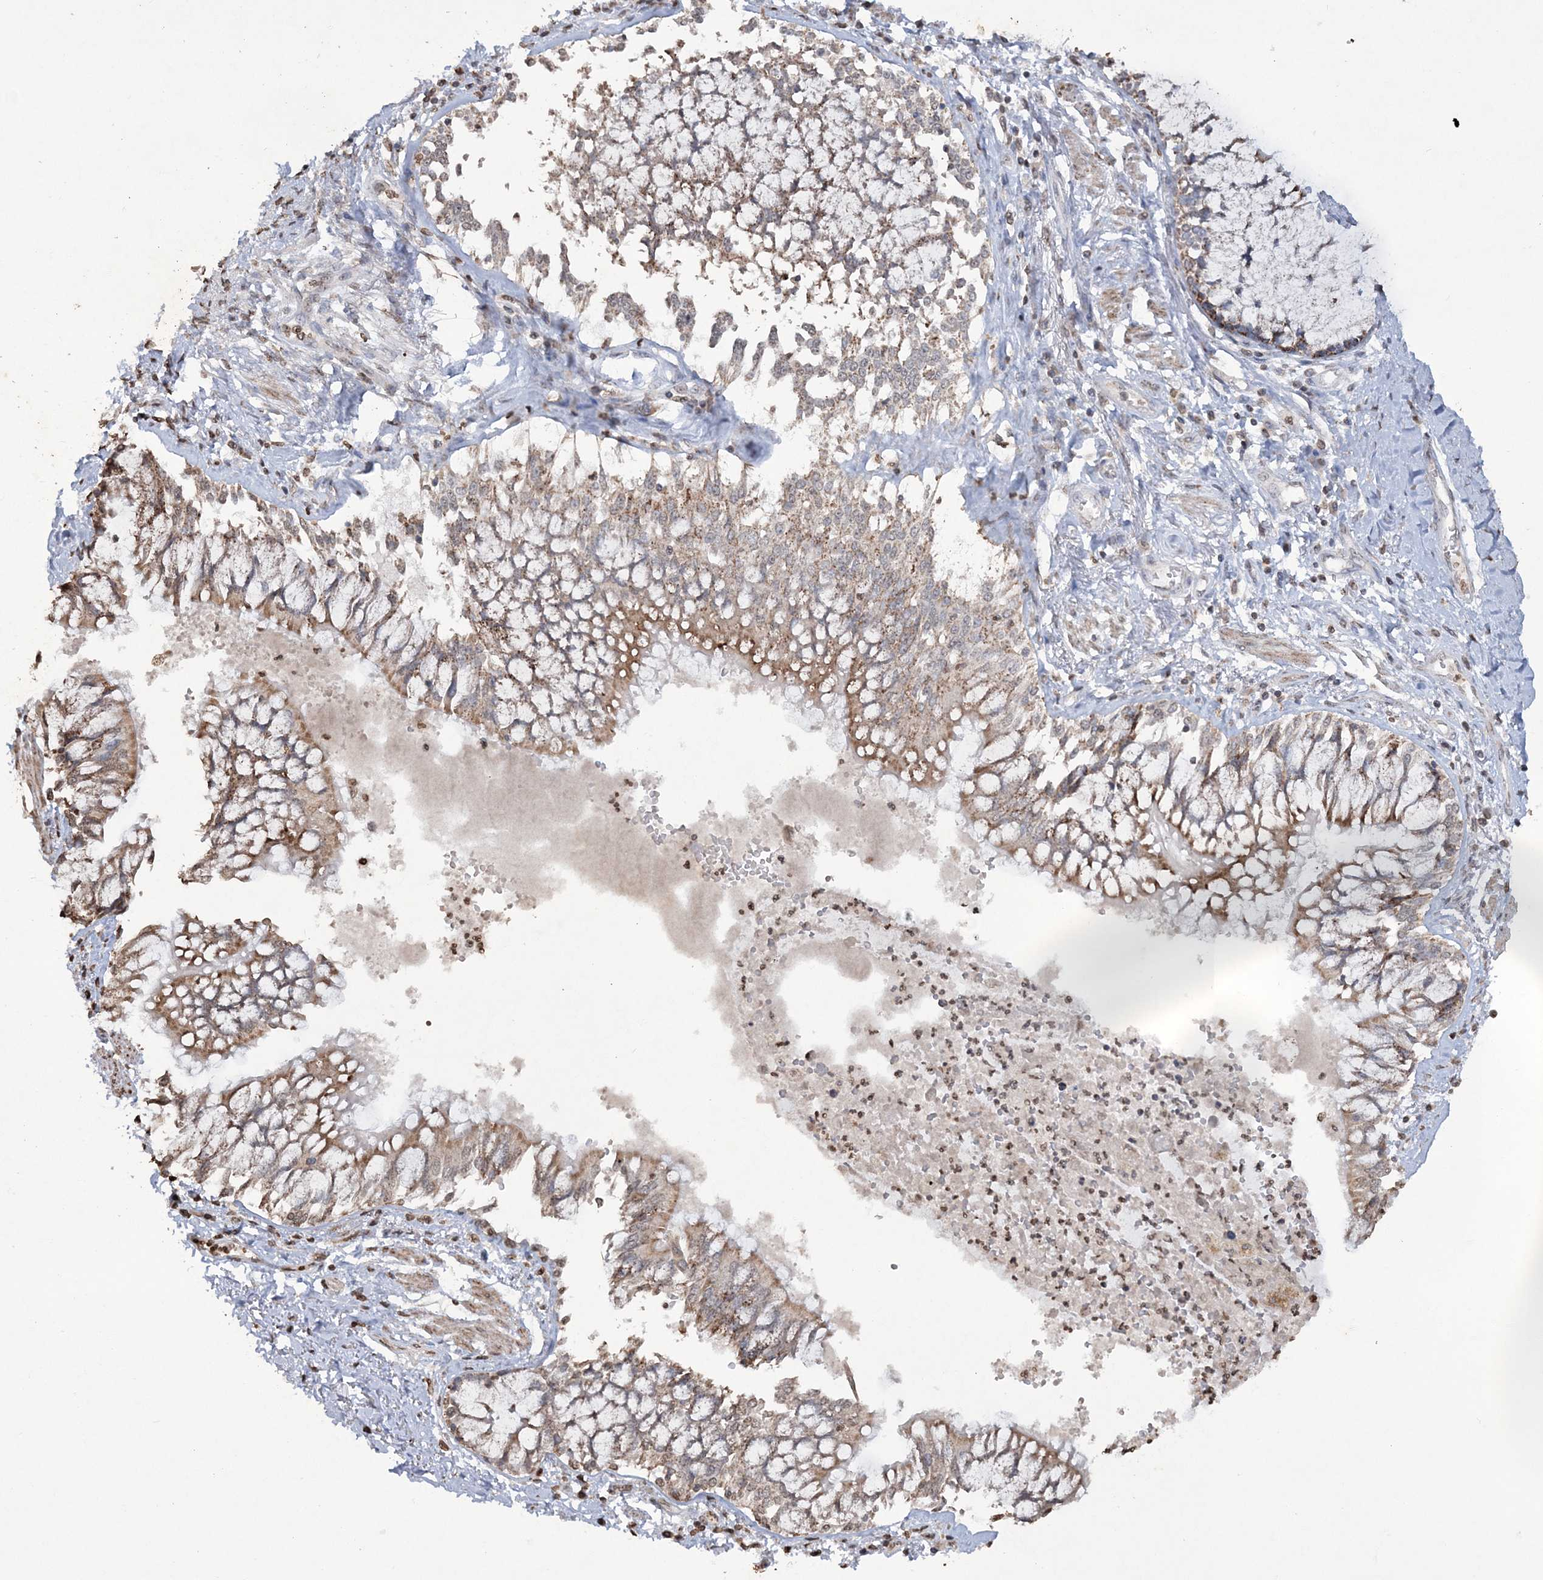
{"staining": {"intensity": "moderate", "quantity": ">75%", "location": "cytoplasmic/membranous"}, "tissue": "bronchus", "cell_type": "Respiratory epithelial cells", "image_type": "normal", "snomed": [{"axis": "morphology", "description": "Normal tissue, NOS"}, {"axis": "topography", "description": "Cartilage tissue"}, {"axis": "topography", "description": "Bronchus"}, {"axis": "topography", "description": "Lung"}], "caption": "Immunohistochemistry (IHC) of unremarkable human bronchus demonstrates medium levels of moderate cytoplasmic/membranous expression in approximately >75% of respiratory epithelial cells. (DAB = brown stain, brightfield microscopy at high magnification).", "gene": "TTC7A", "patient": {"sex": "female", "age": 49}}